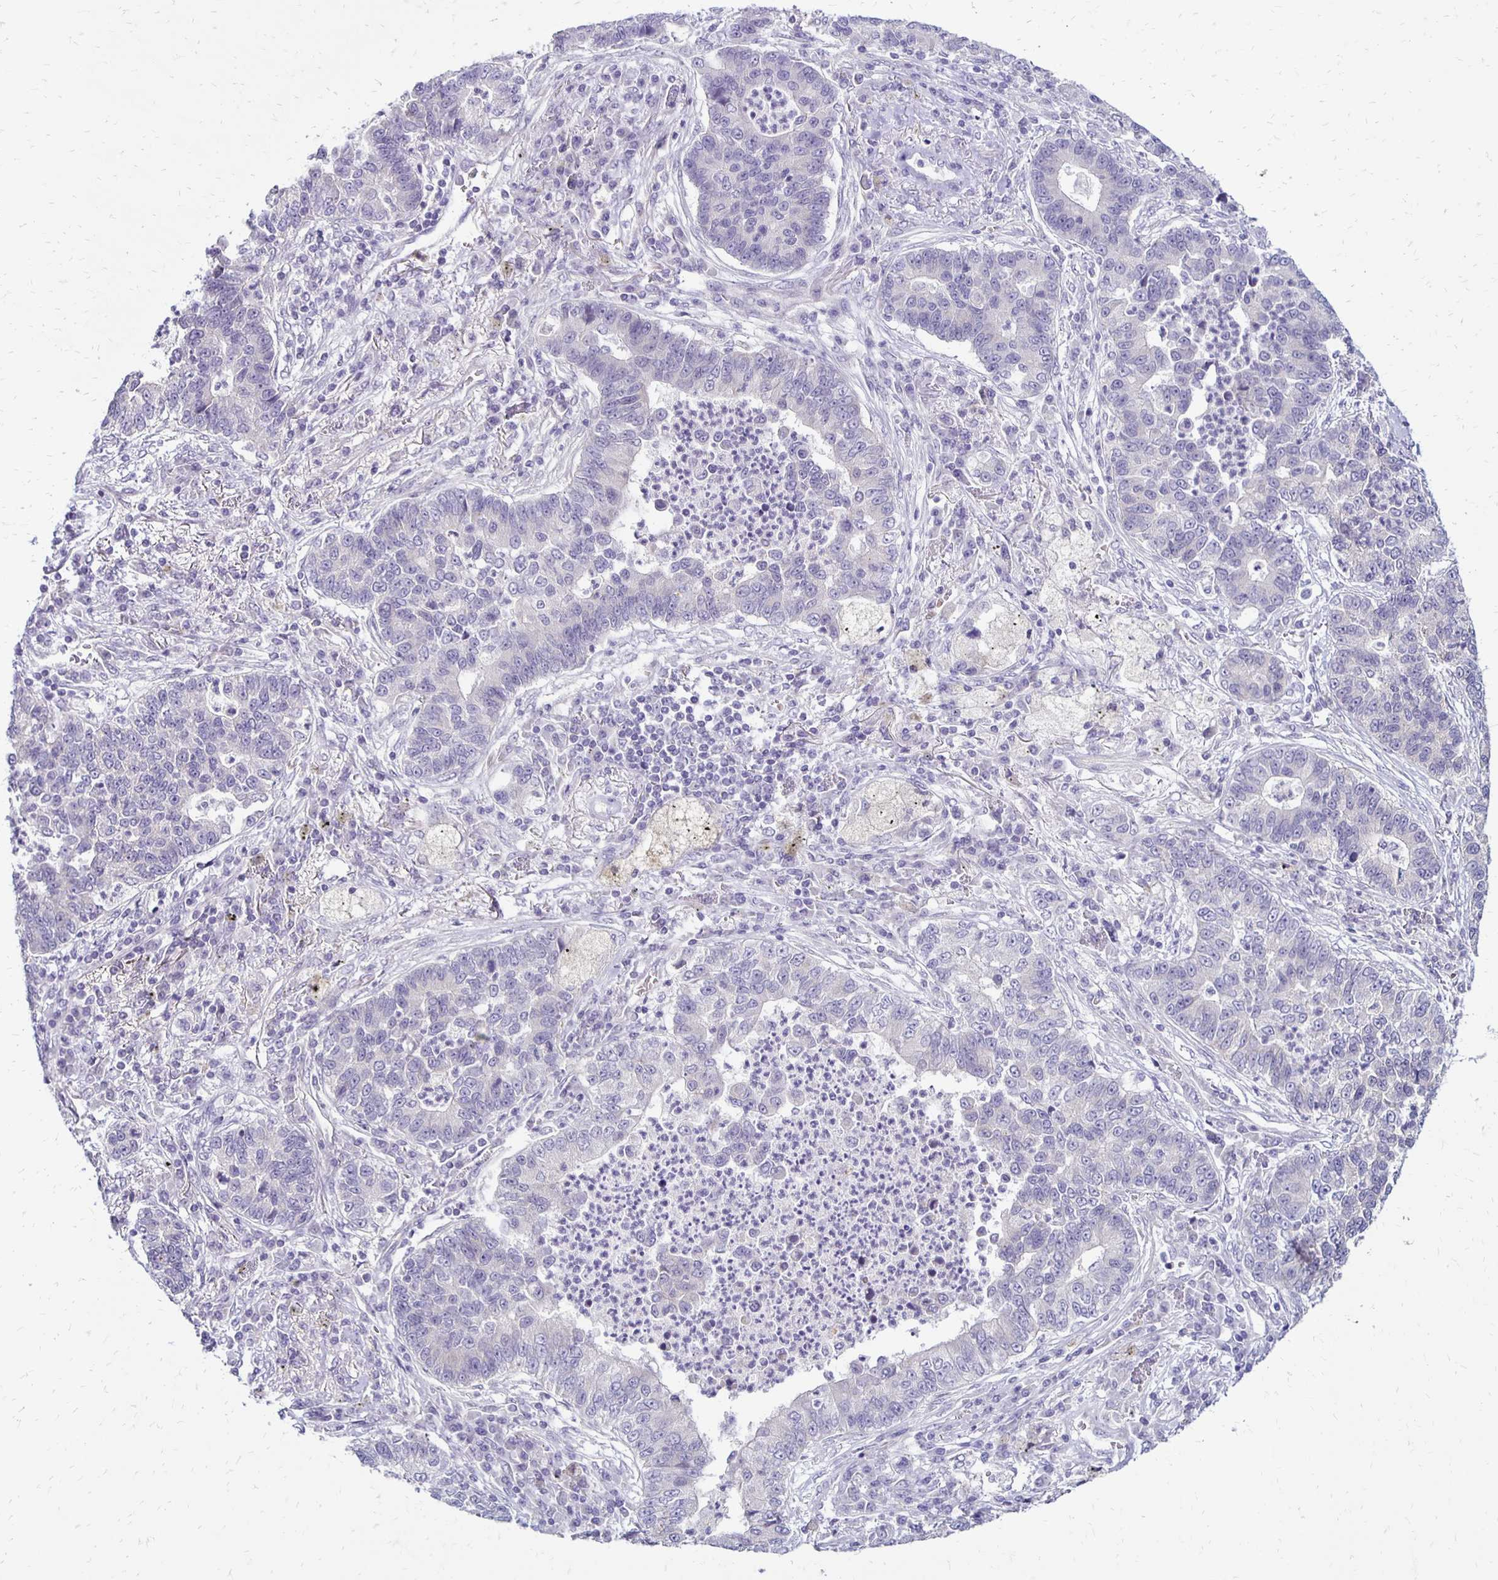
{"staining": {"intensity": "negative", "quantity": "none", "location": "none"}, "tissue": "lung cancer", "cell_type": "Tumor cells", "image_type": "cancer", "snomed": [{"axis": "morphology", "description": "Adenocarcinoma, NOS"}, {"axis": "topography", "description": "Lung"}], "caption": "Photomicrograph shows no protein expression in tumor cells of lung adenocarcinoma tissue.", "gene": "KATNBL1", "patient": {"sex": "female", "age": 57}}